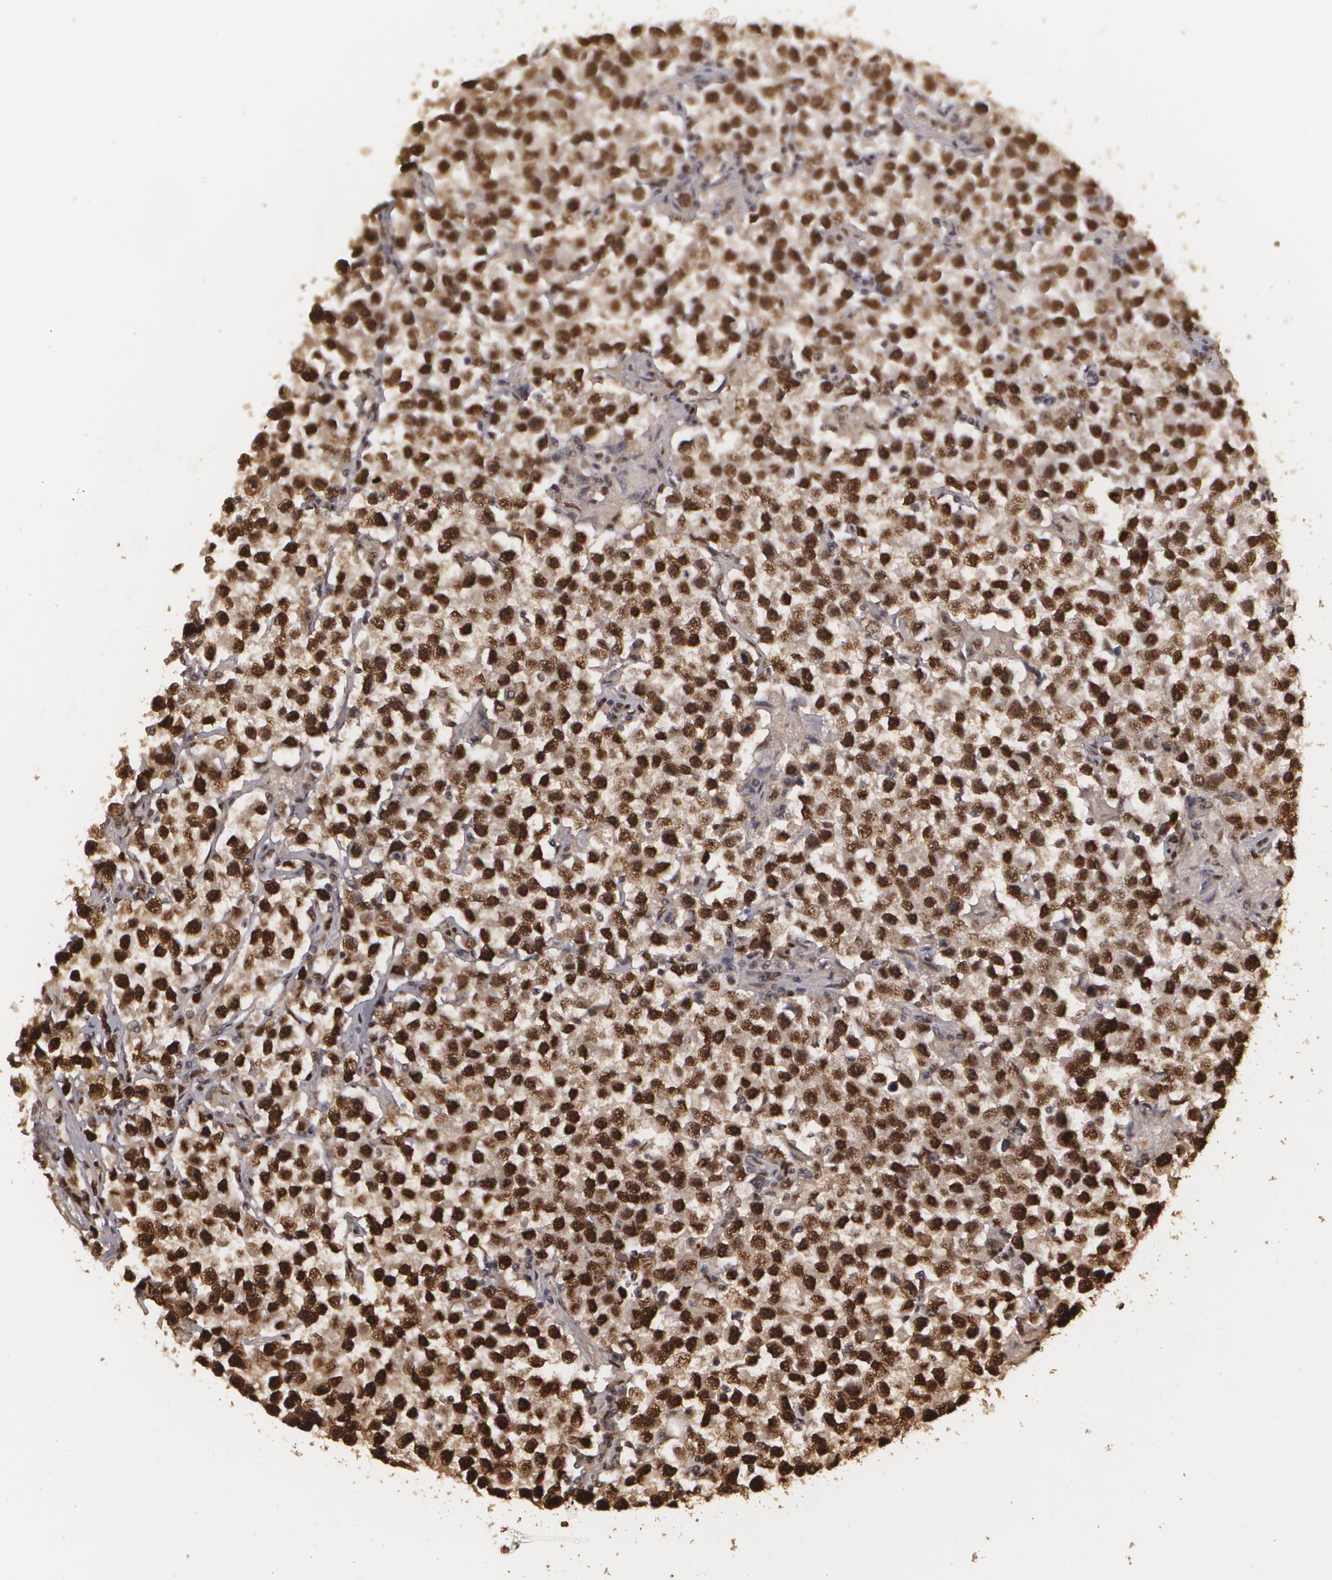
{"staining": {"intensity": "strong", "quantity": ">75%", "location": "nuclear"}, "tissue": "testis cancer", "cell_type": "Tumor cells", "image_type": "cancer", "snomed": [{"axis": "morphology", "description": "Seminoma, NOS"}, {"axis": "topography", "description": "Testis"}], "caption": "Brown immunohistochemical staining in human seminoma (testis) demonstrates strong nuclear positivity in approximately >75% of tumor cells. The staining is performed using DAB (3,3'-diaminobenzidine) brown chromogen to label protein expression. The nuclei are counter-stained blue using hematoxylin.", "gene": "RCOR1", "patient": {"sex": "male", "age": 33}}